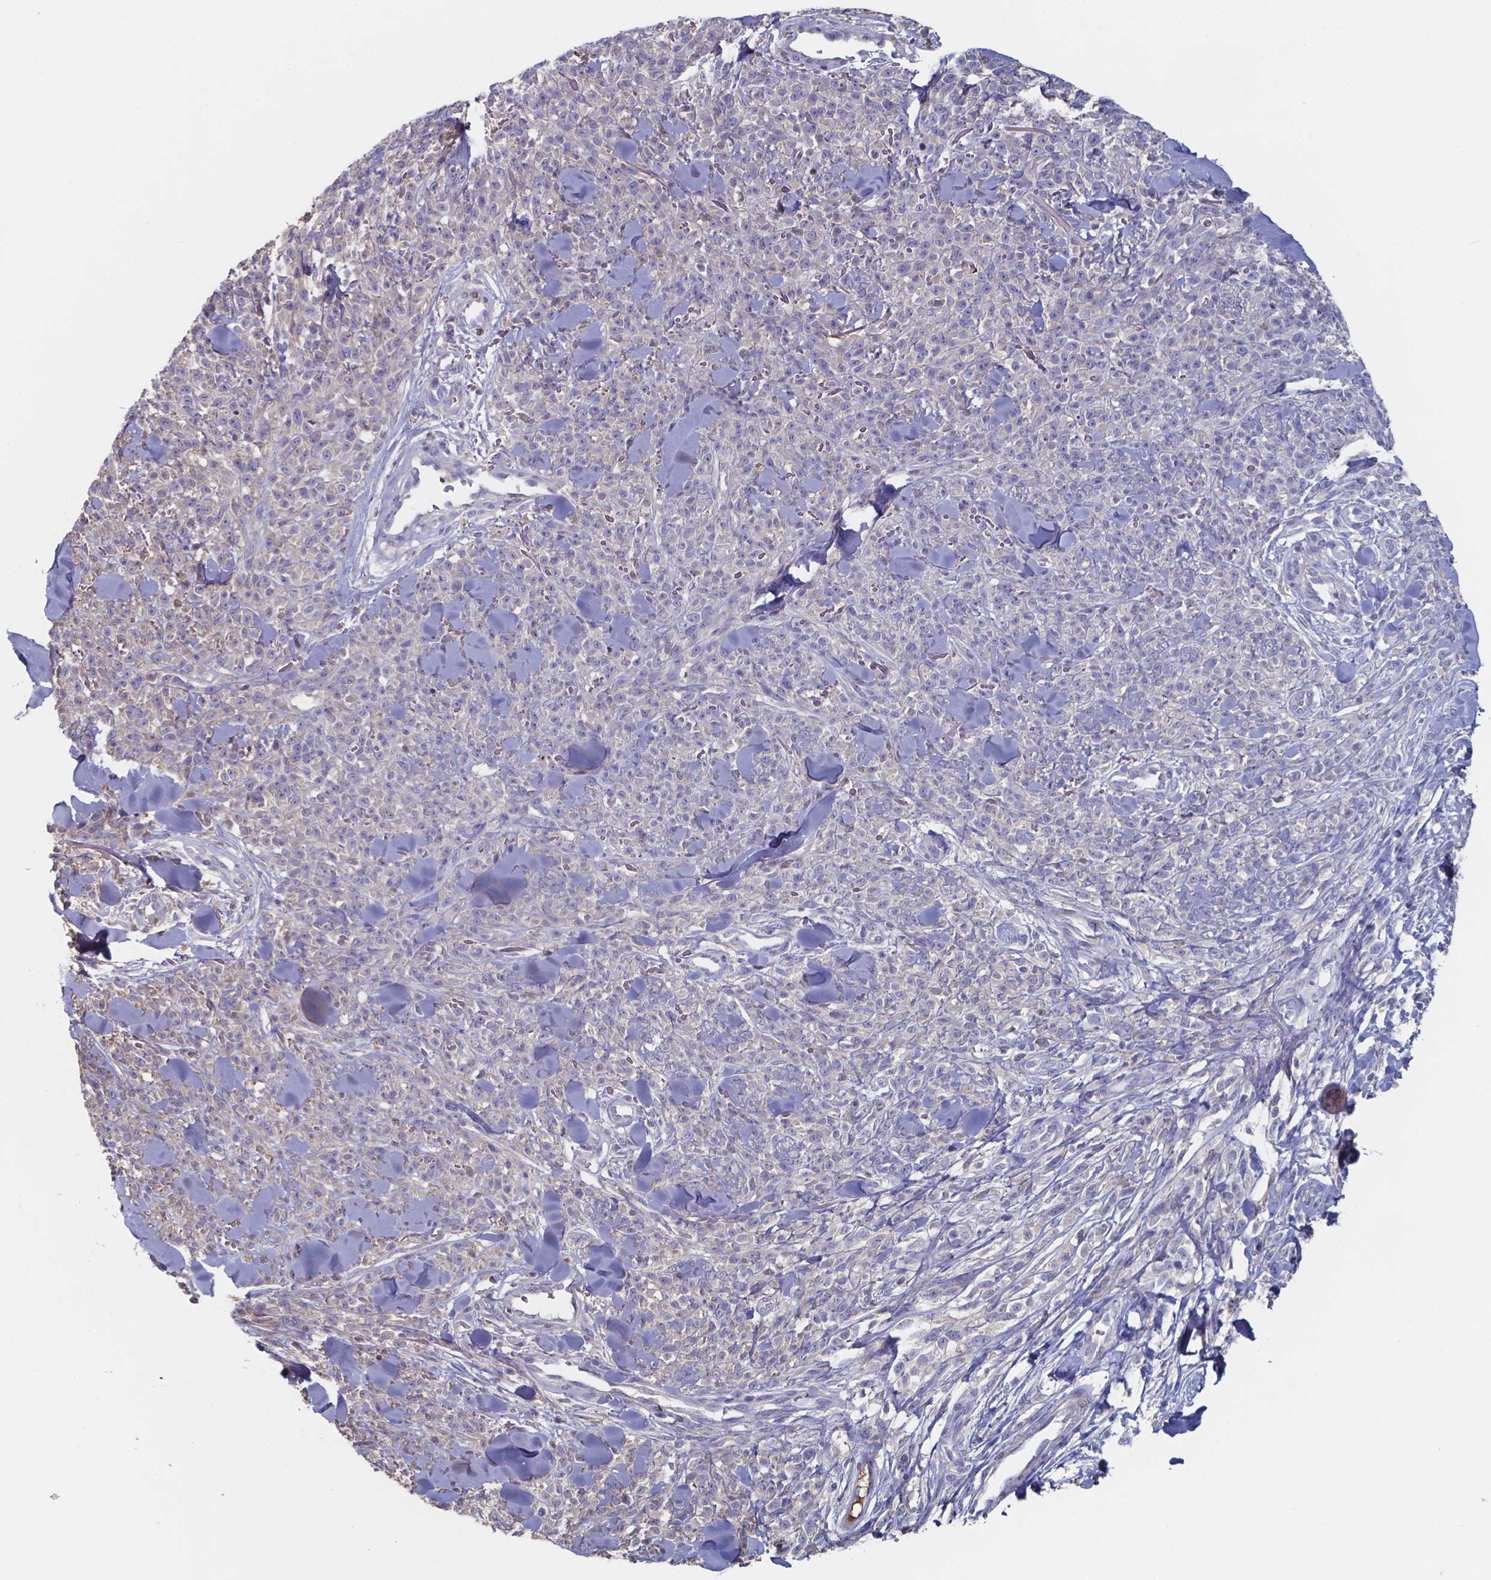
{"staining": {"intensity": "negative", "quantity": "none", "location": "none"}, "tissue": "melanoma", "cell_type": "Tumor cells", "image_type": "cancer", "snomed": [{"axis": "morphology", "description": "Malignant melanoma, NOS"}, {"axis": "topography", "description": "Skin"}, {"axis": "topography", "description": "Skin of trunk"}], "caption": "This is a photomicrograph of immunohistochemistry (IHC) staining of melanoma, which shows no positivity in tumor cells.", "gene": "BTBD17", "patient": {"sex": "male", "age": 74}}